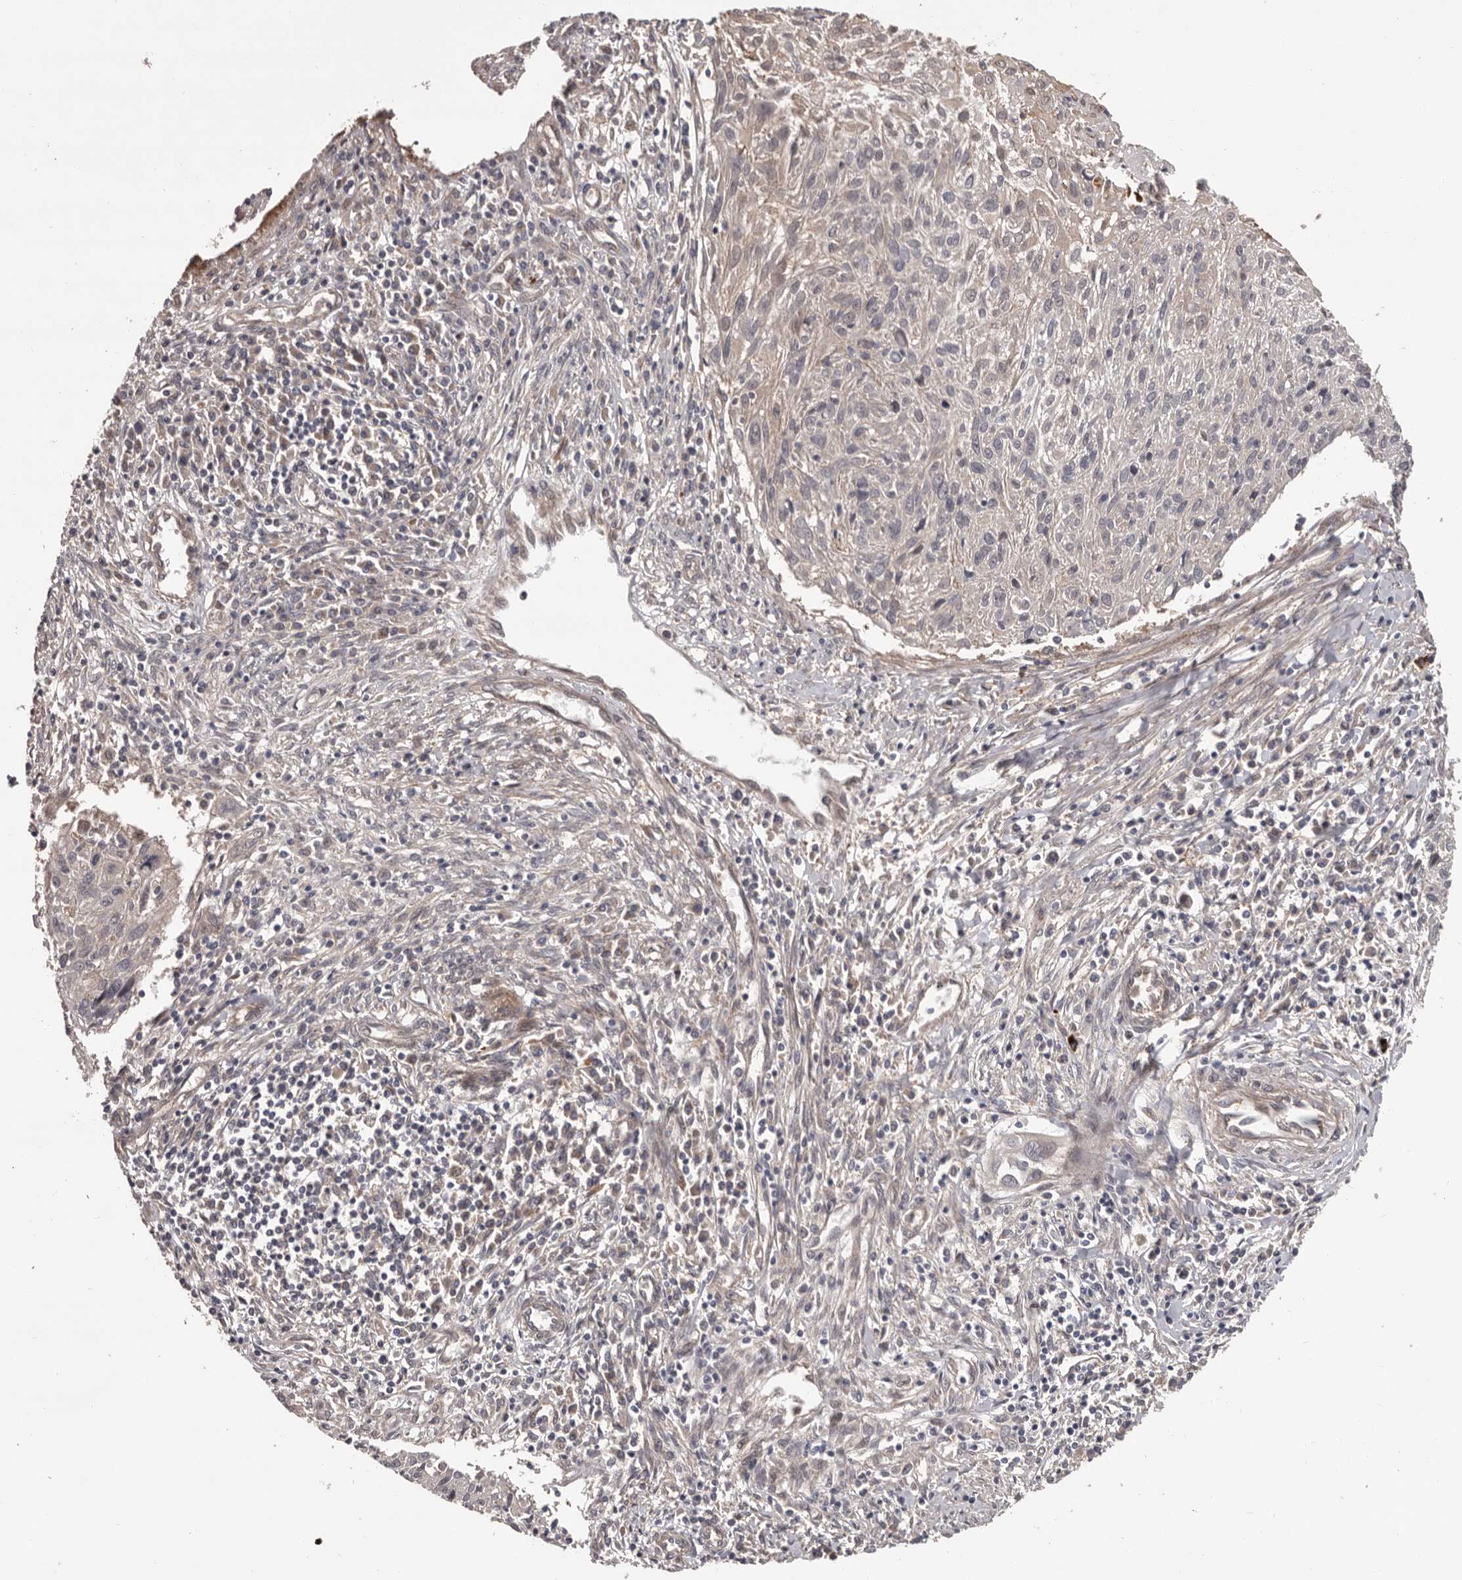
{"staining": {"intensity": "weak", "quantity": "25%-75%", "location": "cytoplasmic/membranous"}, "tissue": "cervical cancer", "cell_type": "Tumor cells", "image_type": "cancer", "snomed": [{"axis": "morphology", "description": "Squamous cell carcinoma, NOS"}, {"axis": "topography", "description": "Cervix"}], "caption": "Protein staining reveals weak cytoplasmic/membranous expression in about 25%-75% of tumor cells in squamous cell carcinoma (cervical).", "gene": "PRKD1", "patient": {"sex": "female", "age": 51}}